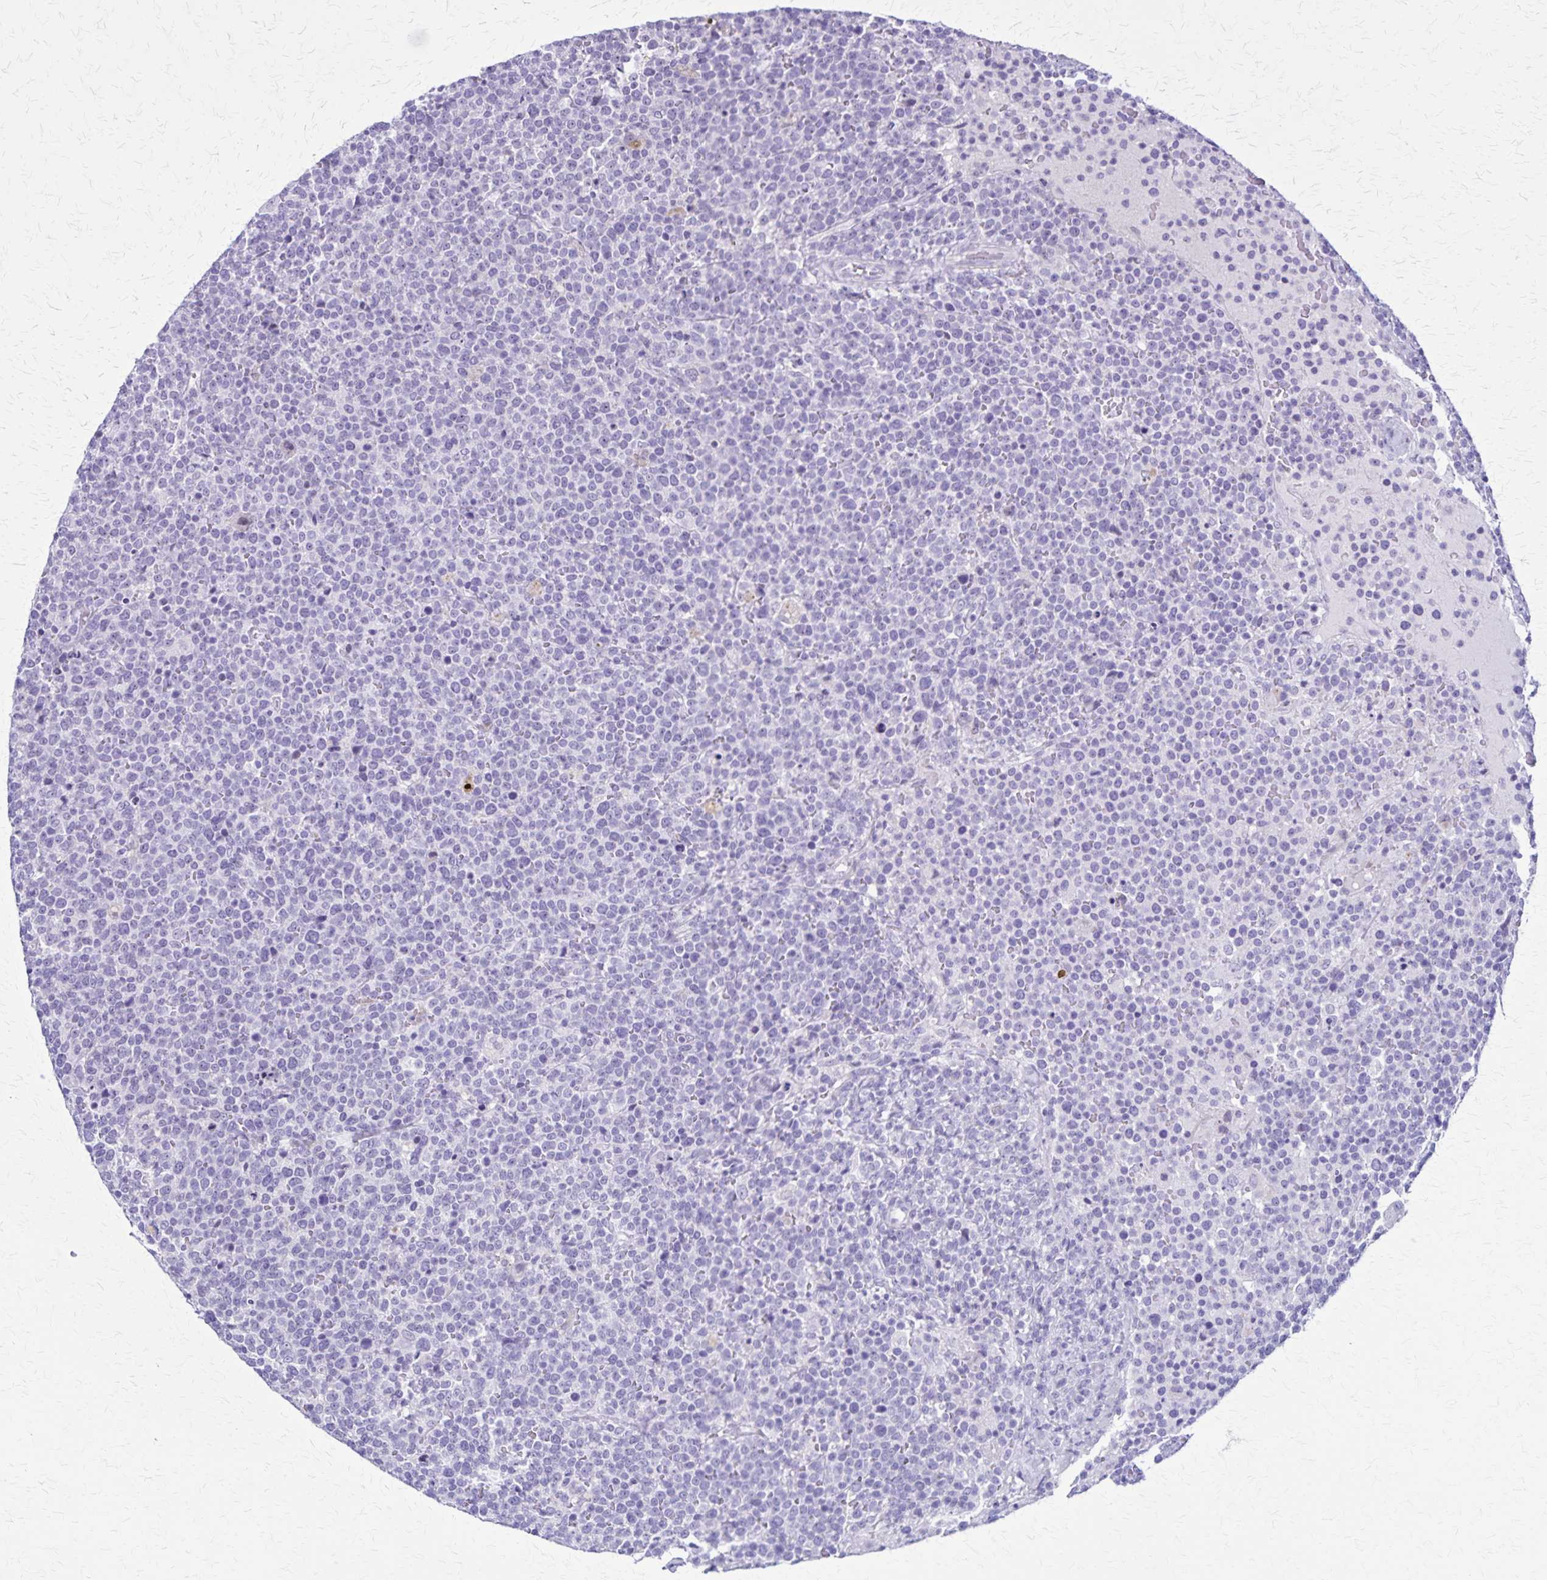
{"staining": {"intensity": "negative", "quantity": "none", "location": "none"}, "tissue": "lymphoma", "cell_type": "Tumor cells", "image_type": "cancer", "snomed": [{"axis": "morphology", "description": "Malignant lymphoma, non-Hodgkin's type, High grade"}, {"axis": "topography", "description": "Lymph node"}], "caption": "IHC image of lymphoma stained for a protein (brown), which displays no expression in tumor cells. (Immunohistochemistry, brightfield microscopy, high magnification).", "gene": "OR51B5", "patient": {"sex": "male", "age": 61}}